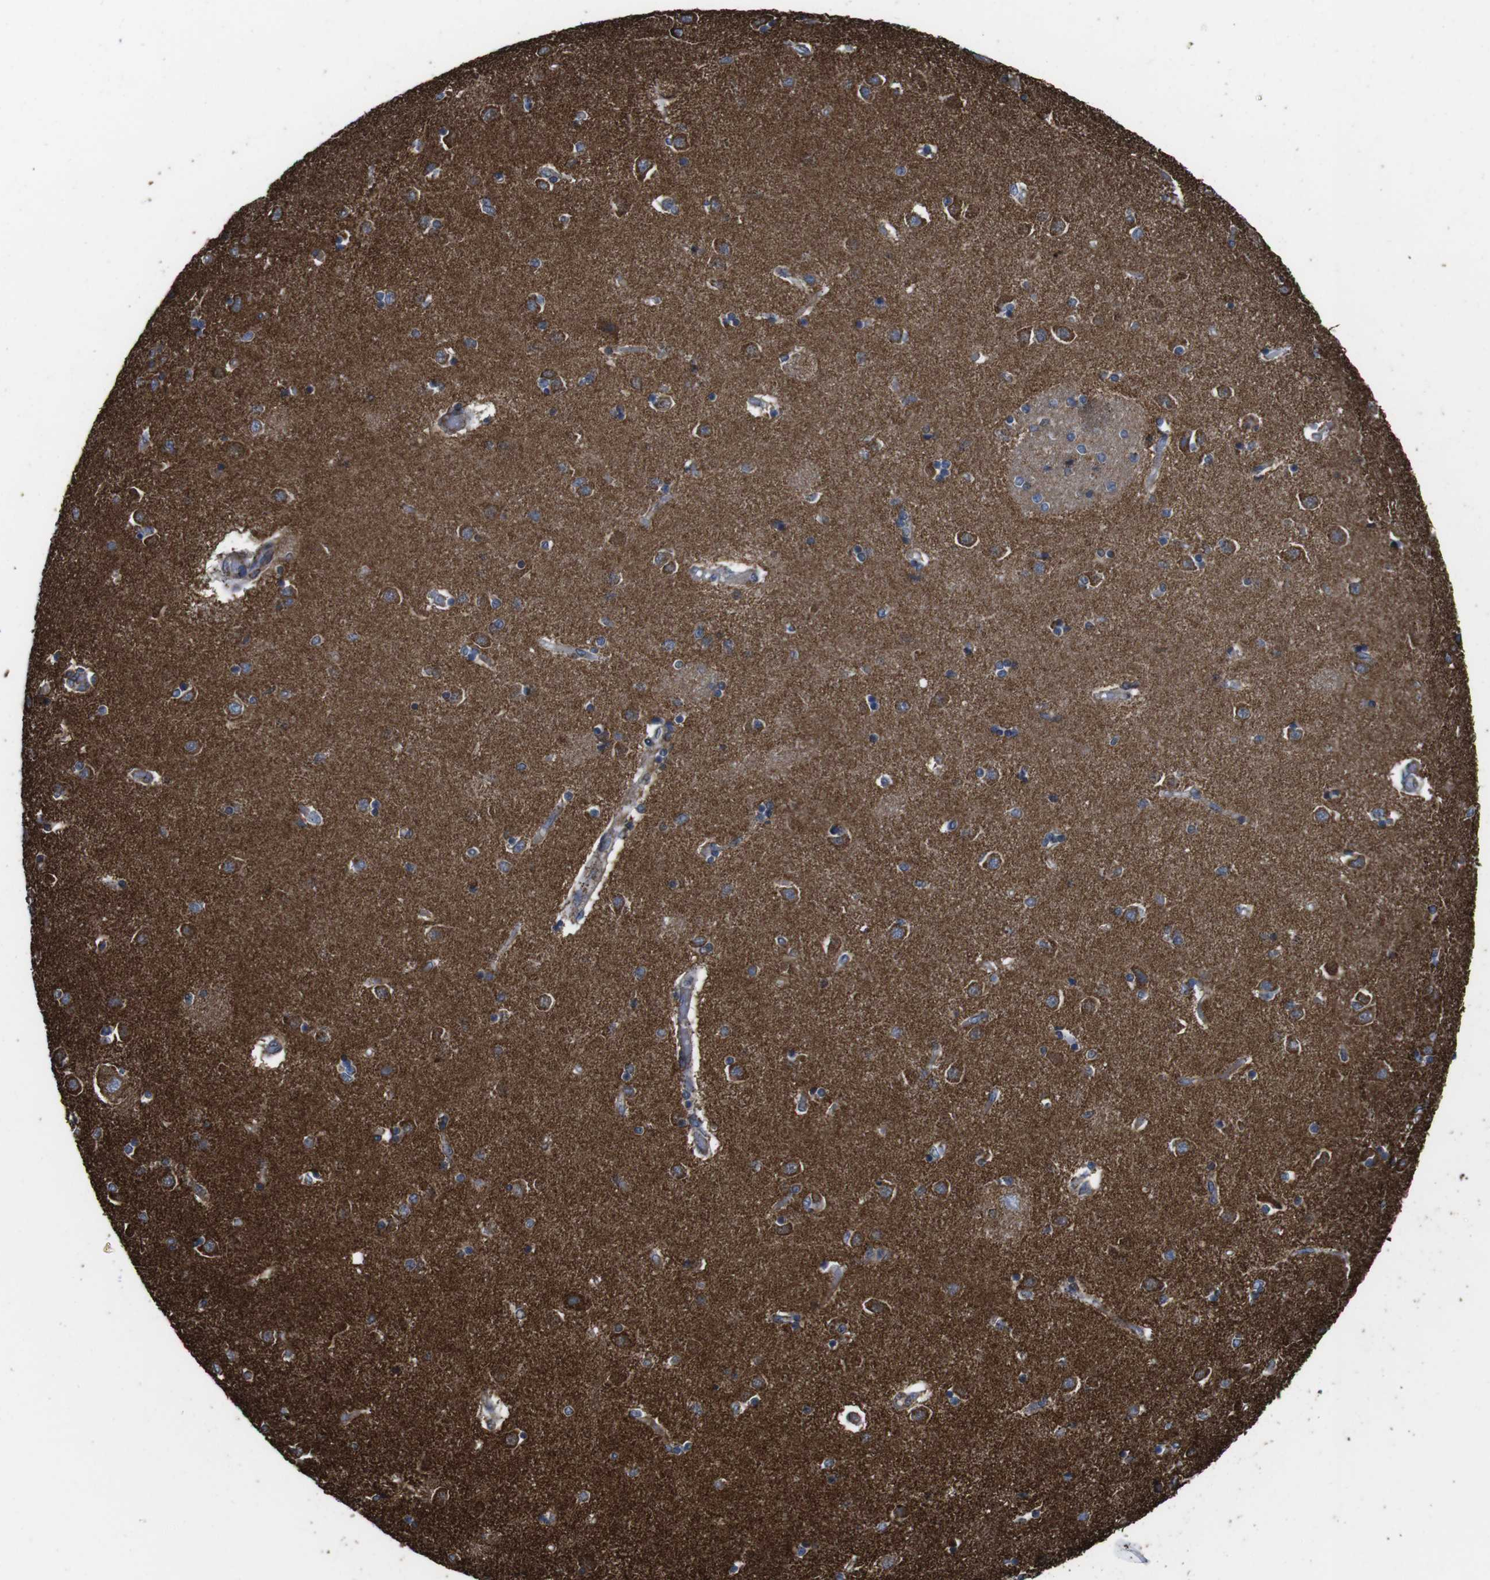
{"staining": {"intensity": "weak", "quantity": "<25%", "location": "cytoplasmic/membranous"}, "tissue": "caudate", "cell_type": "Glial cells", "image_type": "normal", "snomed": [{"axis": "morphology", "description": "Normal tissue, NOS"}, {"axis": "topography", "description": "Lateral ventricle wall"}], "caption": "IHC of normal caudate exhibits no staining in glial cells.", "gene": "HK1", "patient": {"sex": "female", "age": 54}}